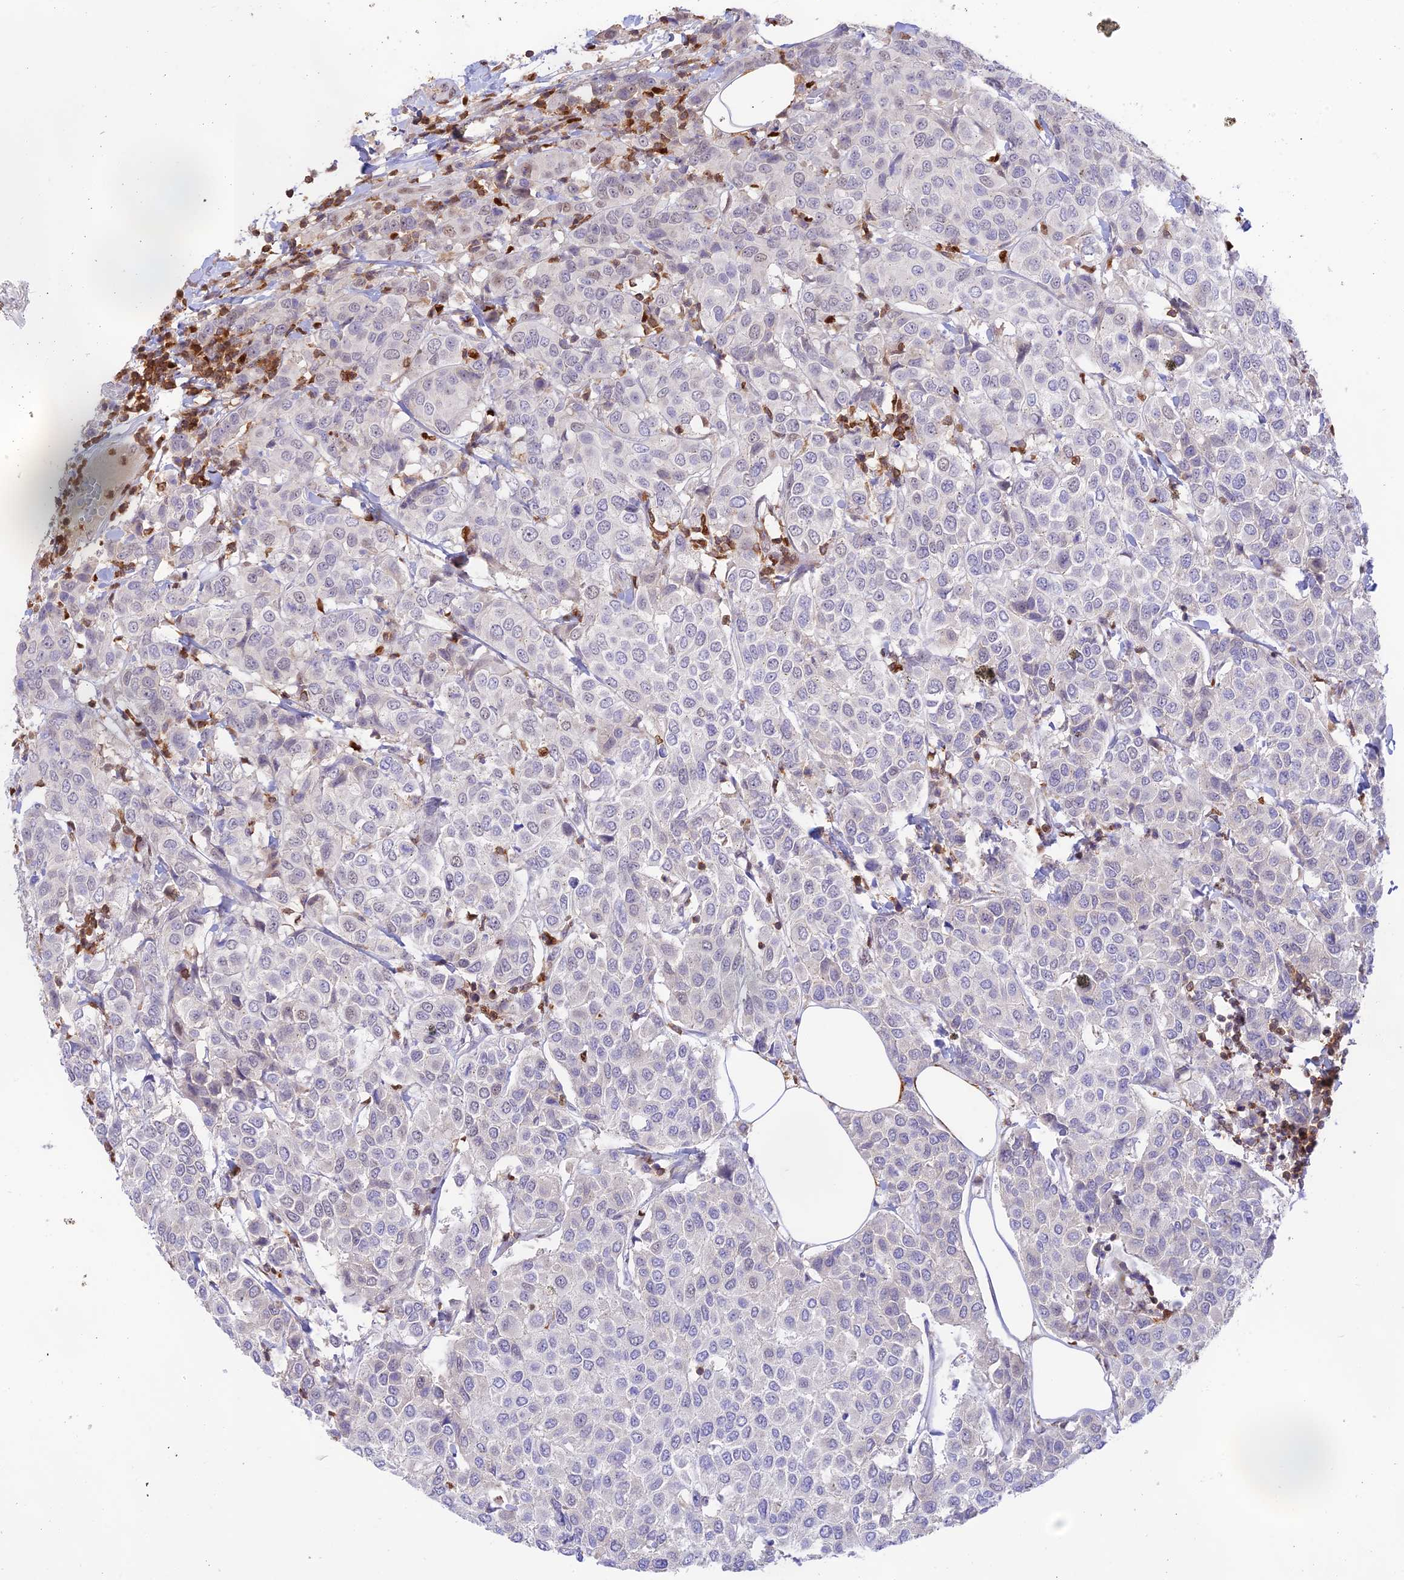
{"staining": {"intensity": "negative", "quantity": "none", "location": "none"}, "tissue": "breast cancer", "cell_type": "Tumor cells", "image_type": "cancer", "snomed": [{"axis": "morphology", "description": "Duct carcinoma"}, {"axis": "topography", "description": "Breast"}], "caption": "The histopathology image reveals no significant expression in tumor cells of breast cancer.", "gene": "DENND1C", "patient": {"sex": "female", "age": 55}}